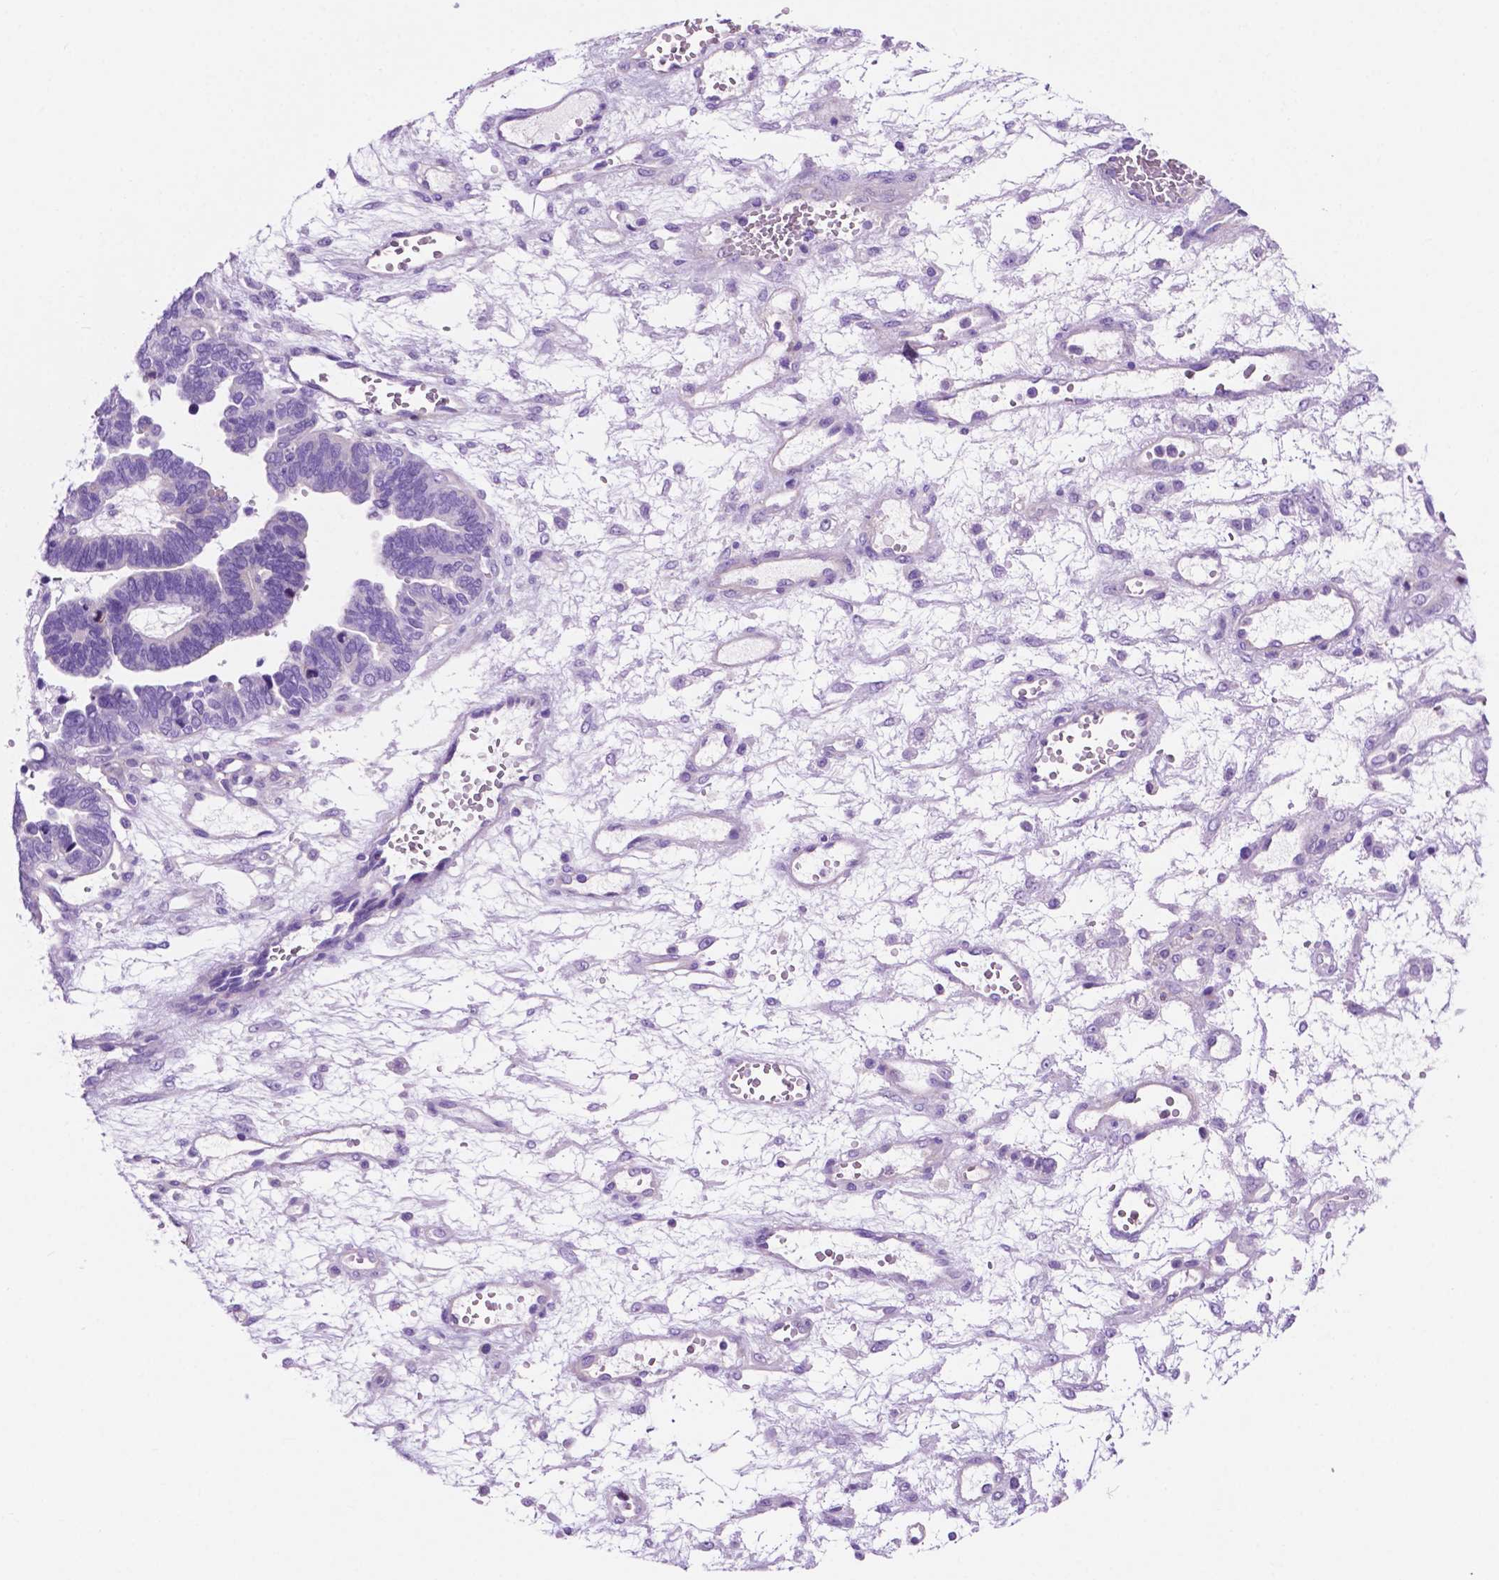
{"staining": {"intensity": "negative", "quantity": "none", "location": "none"}, "tissue": "ovarian cancer", "cell_type": "Tumor cells", "image_type": "cancer", "snomed": [{"axis": "morphology", "description": "Cystadenocarcinoma, serous, NOS"}, {"axis": "topography", "description": "Ovary"}], "caption": "IHC image of neoplastic tissue: ovarian cancer (serous cystadenocarcinoma) stained with DAB (3,3'-diaminobenzidine) demonstrates no significant protein expression in tumor cells.", "gene": "IGFN1", "patient": {"sex": "female", "age": 51}}